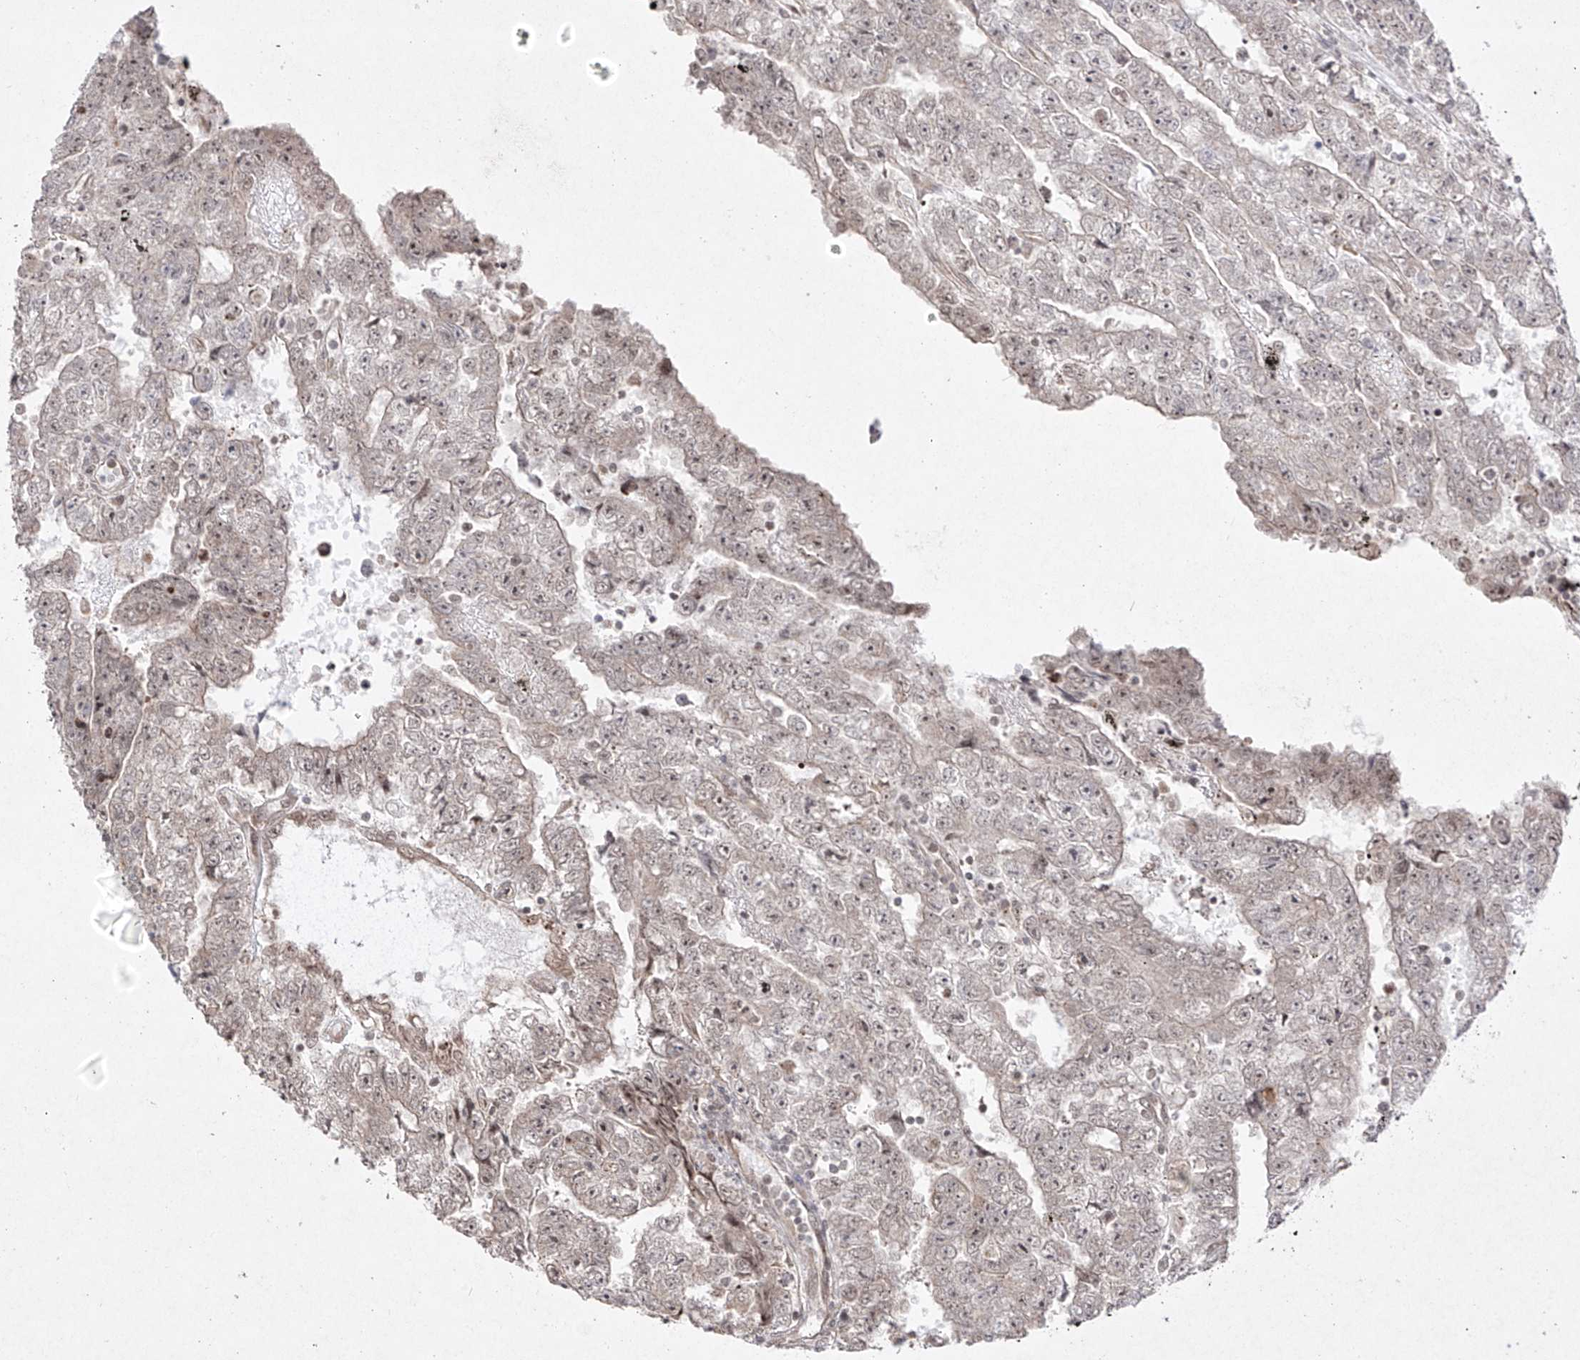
{"staining": {"intensity": "weak", "quantity": "25%-75%", "location": "nuclear"}, "tissue": "testis cancer", "cell_type": "Tumor cells", "image_type": "cancer", "snomed": [{"axis": "morphology", "description": "Carcinoma, Embryonal, NOS"}, {"axis": "topography", "description": "Testis"}], "caption": "IHC image of neoplastic tissue: human testis embryonal carcinoma stained using IHC displays low levels of weak protein expression localized specifically in the nuclear of tumor cells, appearing as a nuclear brown color.", "gene": "SNRNP27", "patient": {"sex": "male", "age": 25}}